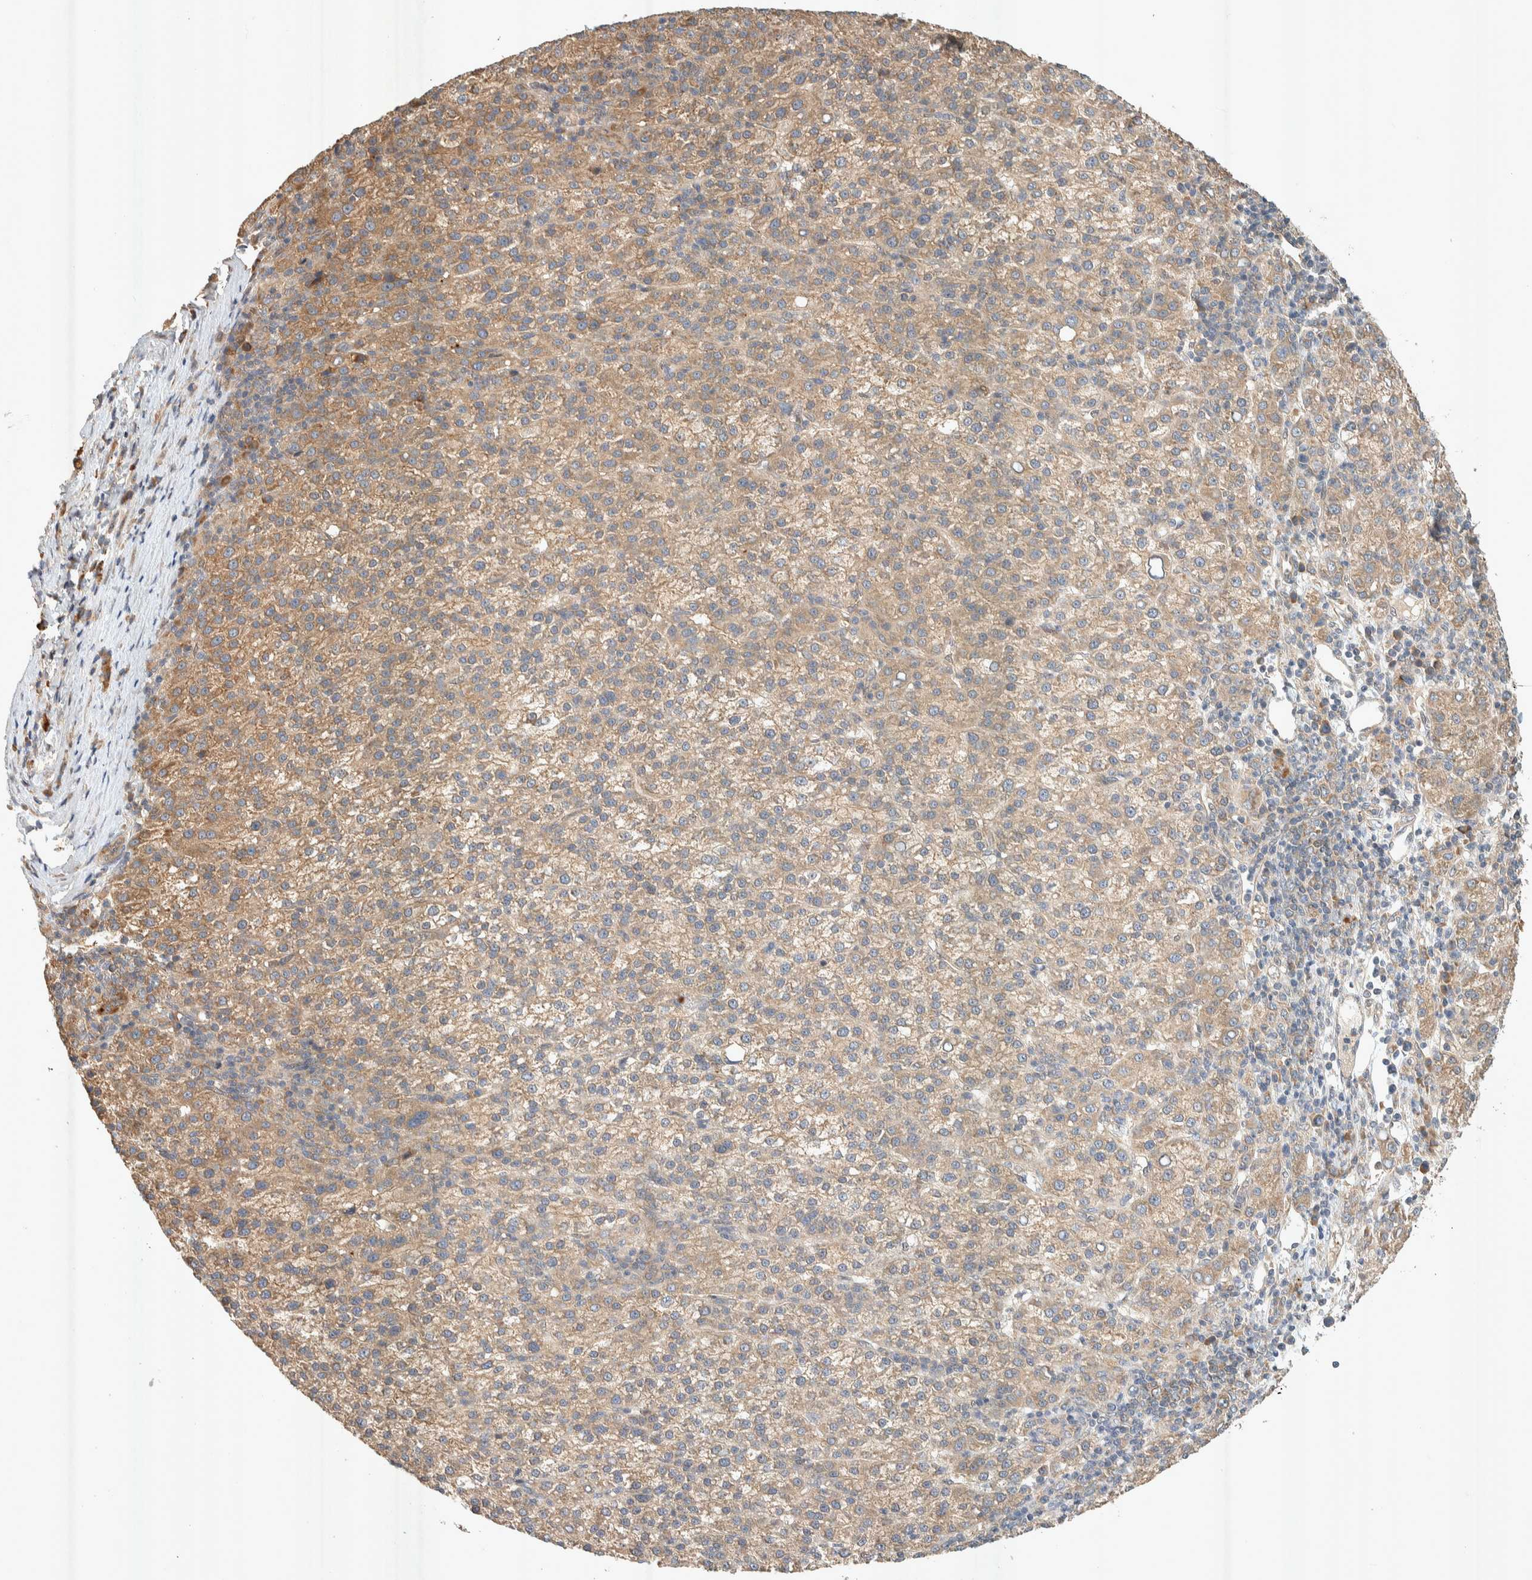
{"staining": {"intensity": "moderate", "quantity": "25%-75%", "location": "cytoplasmic/membranous"}, "tissue": "liver cancer", "cell_type": "Tumor cells", "image_type": "cancer", "snomed": [{"axis": "morphology", "description": "Carcinoma, Hepatocellular, NOS"}, {"axis": "topography", "description": "Liver"}], "caption": "This is an image of immunohistochemistry staining of liver hepatocellular carcinoma, which shows moderate expression in the cytoplasmic/membranous of tumor cells.", "gene": "PXK", "patient": {"sex": "female", "age": 58}}